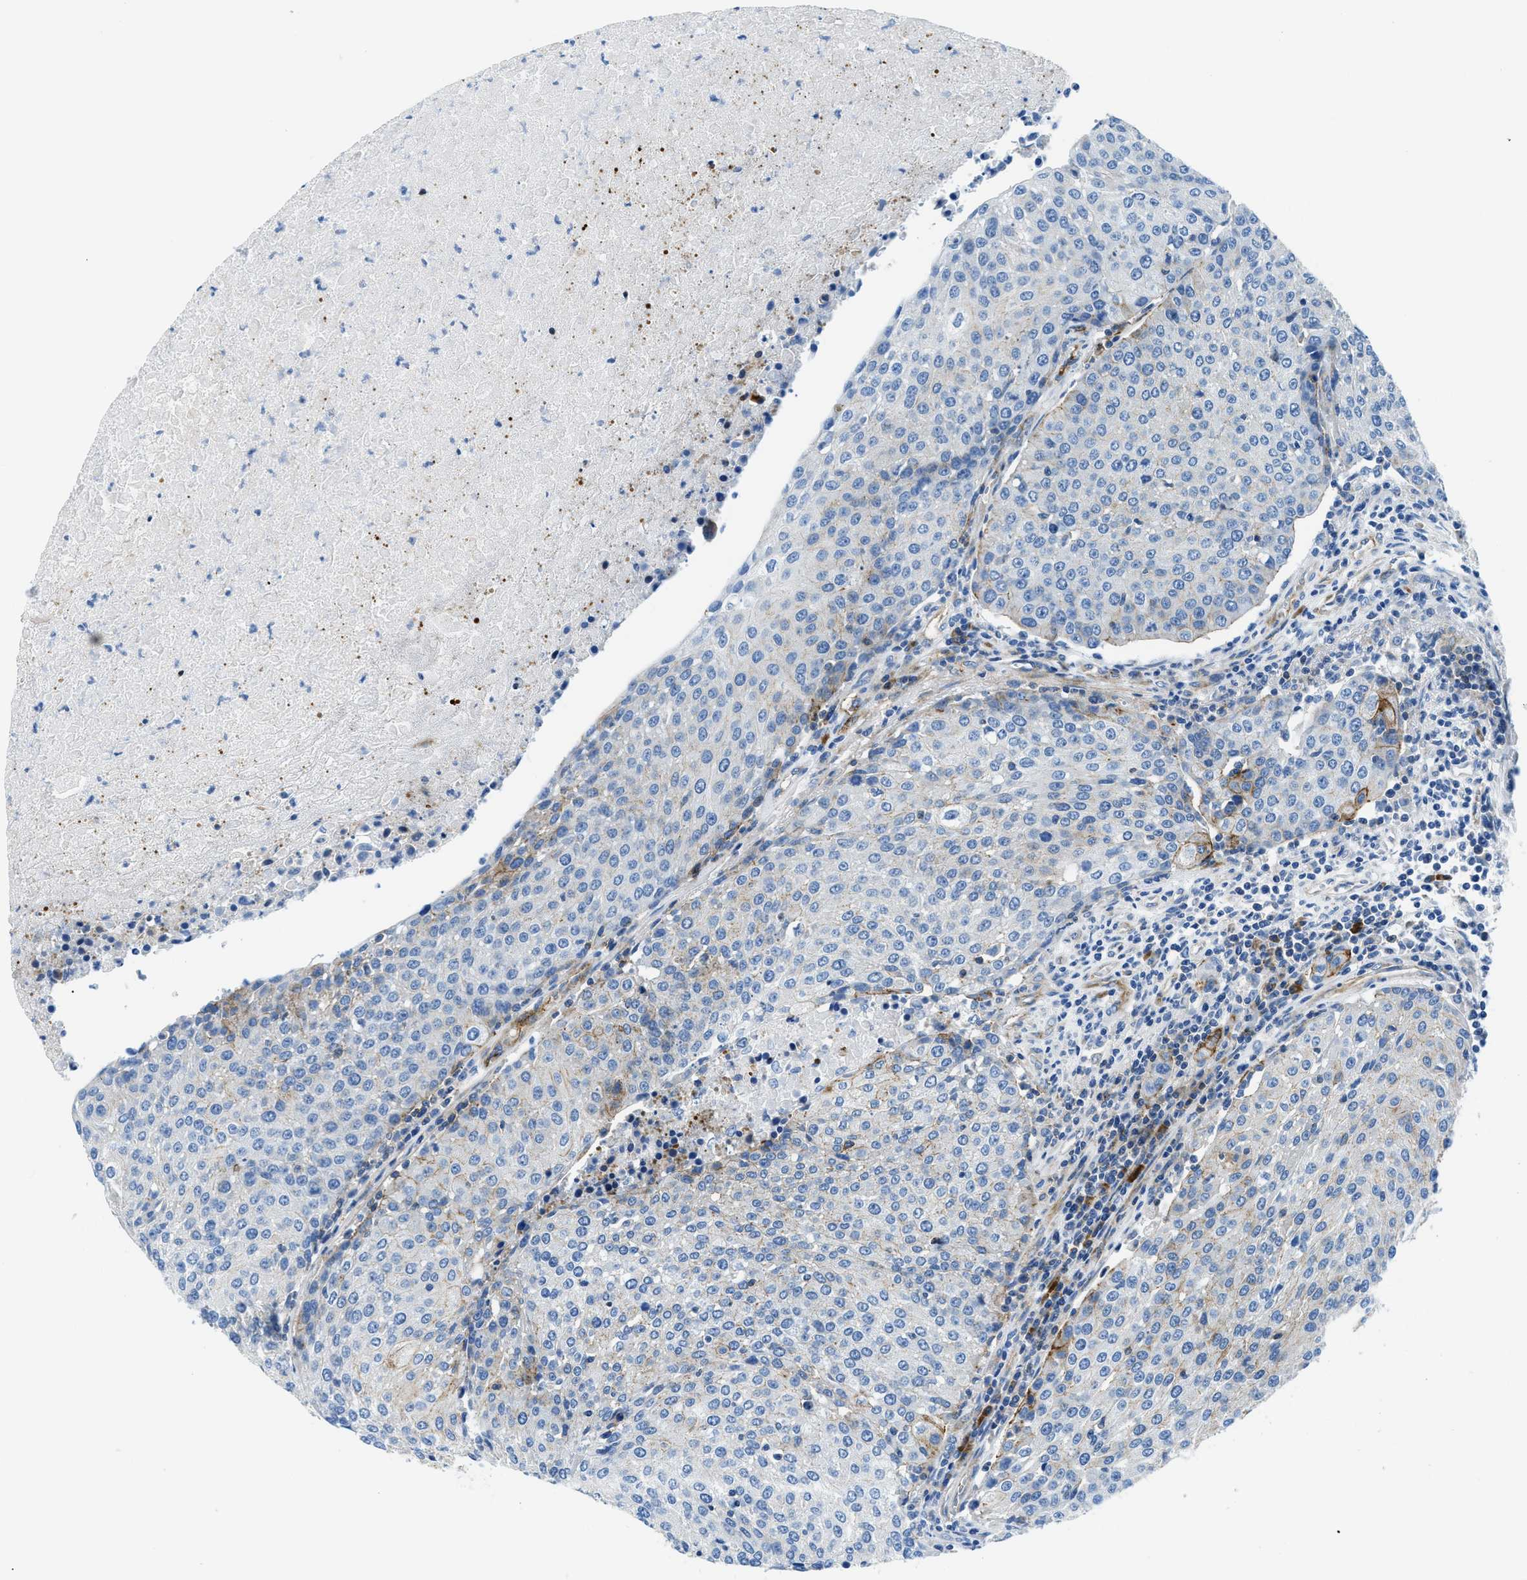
{"staining": {"intensity": "moderate", "quantity": "<25%", "location": "cytoplasmic/membranous"}, "tissue": "urothelial cancer", "cell_type": "Tumor cells", "image_type": "cancer", "snomed": [{"axis": "morphology", "description": "Urothelial carcinoma, High grade"}, {"axis": "topography", "description": "Urinary bladder"}], "caption": "Immunohistochemistry (DAB) staining of human high-grade urothelial carcinoma shows moderate cytoplasmic/membranous protein expression in about <25% of tumor cells.", "gene": "CUTA", "patient": {"sex": "female", "age": 85}}